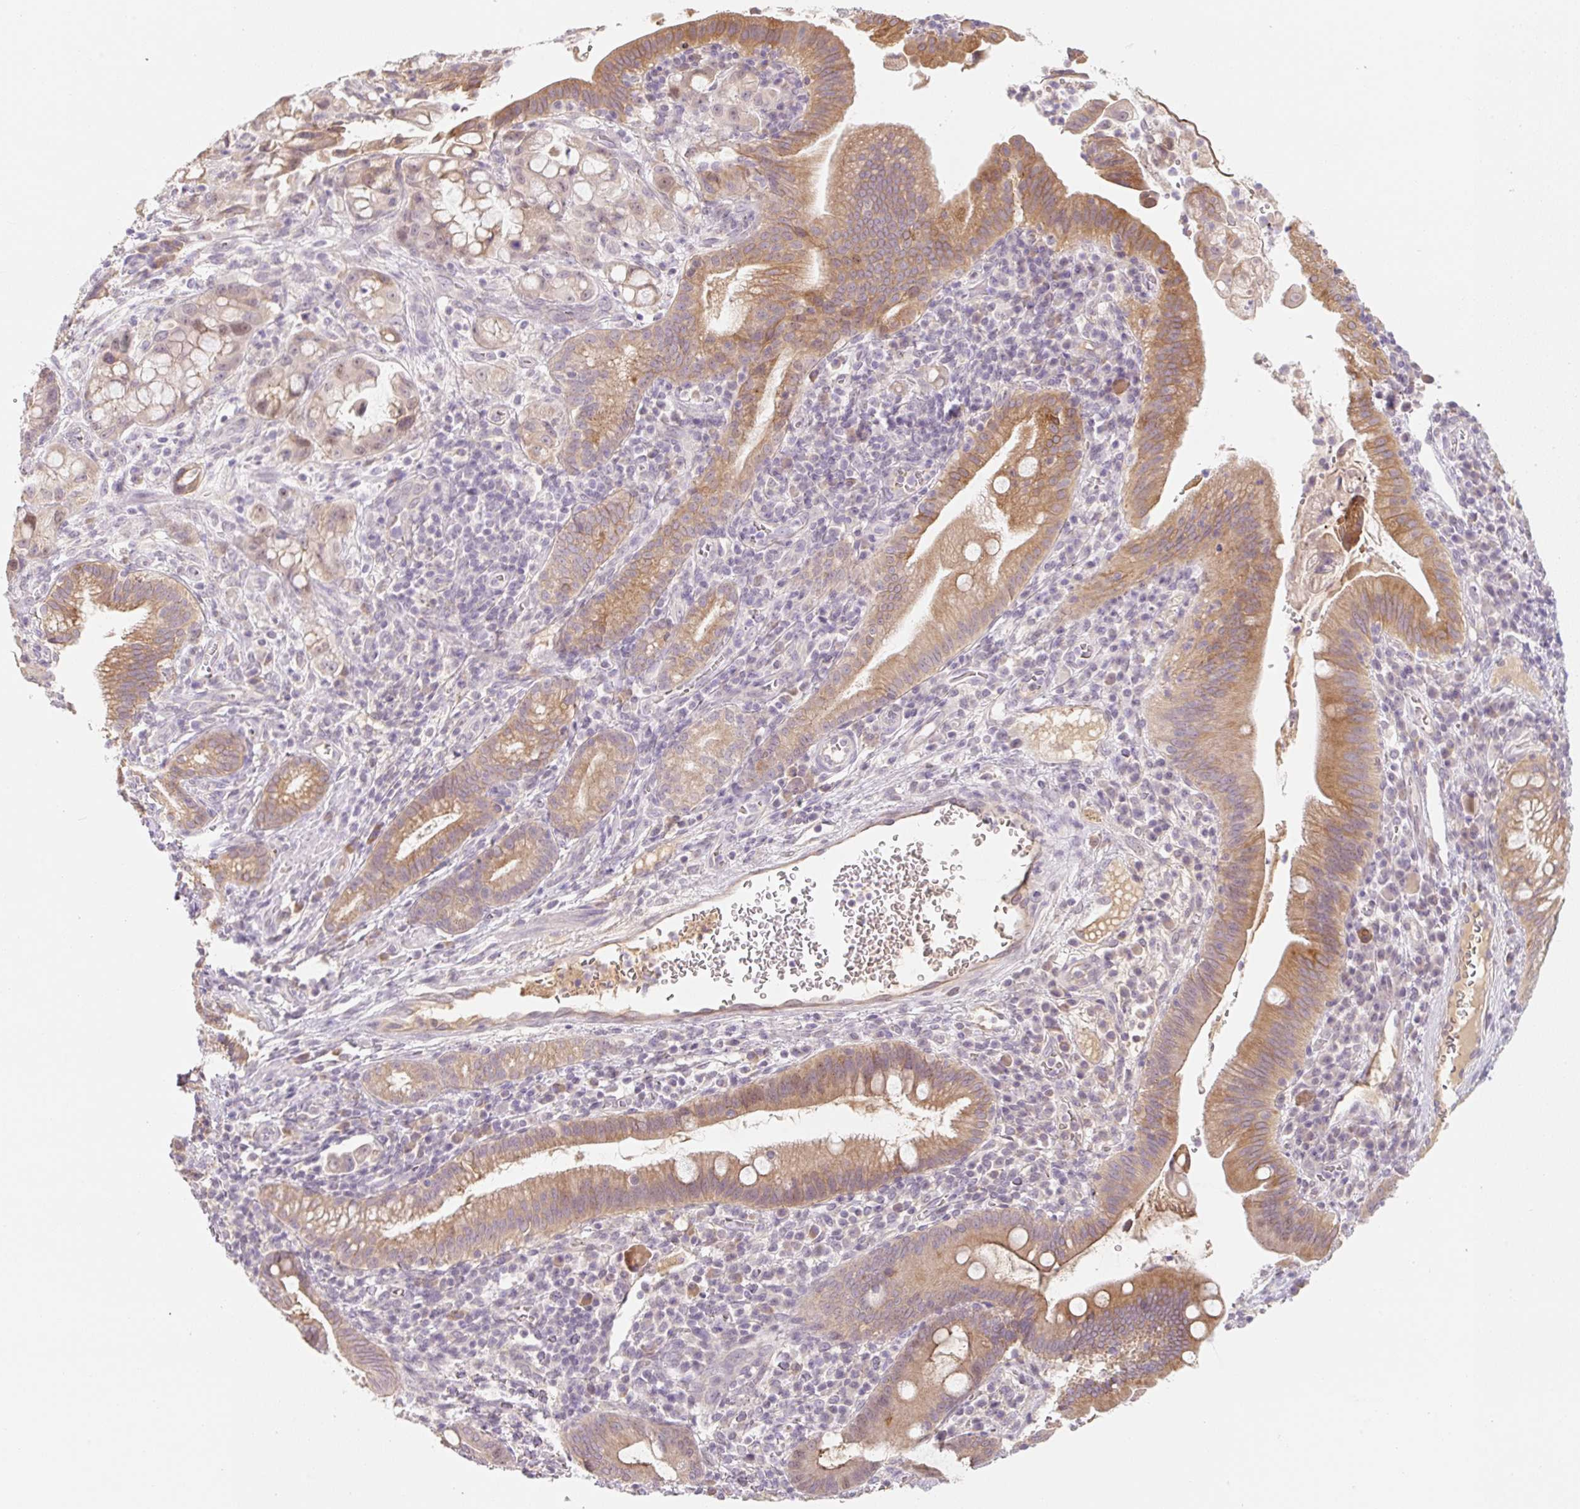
{"staining": {"intensity": "moderate", "quantity": ">75%", "location": "cytoplasmic/membranous"}, "tissue": "pancreatic cancer", "cell_type": "Tumor cells", "image_type": "cancer", "snomed": [{"axis": "morphology", "description": "Adenocarcinoma, NOS"}, {"axis": "topography", "description": "Pancreas"}], "caption": "This photomicrograph reveals adenocarcinoma (pancreatic) stained with immunohistochemistry (IHC) to label a protein in brown. The cytoplasmic/membranous of tumor cells show moderate positivity for the protein. Nuclei are counter-stained blue.", "gene": "MIA2", "patient": {"sex": "male", "age": 68}}